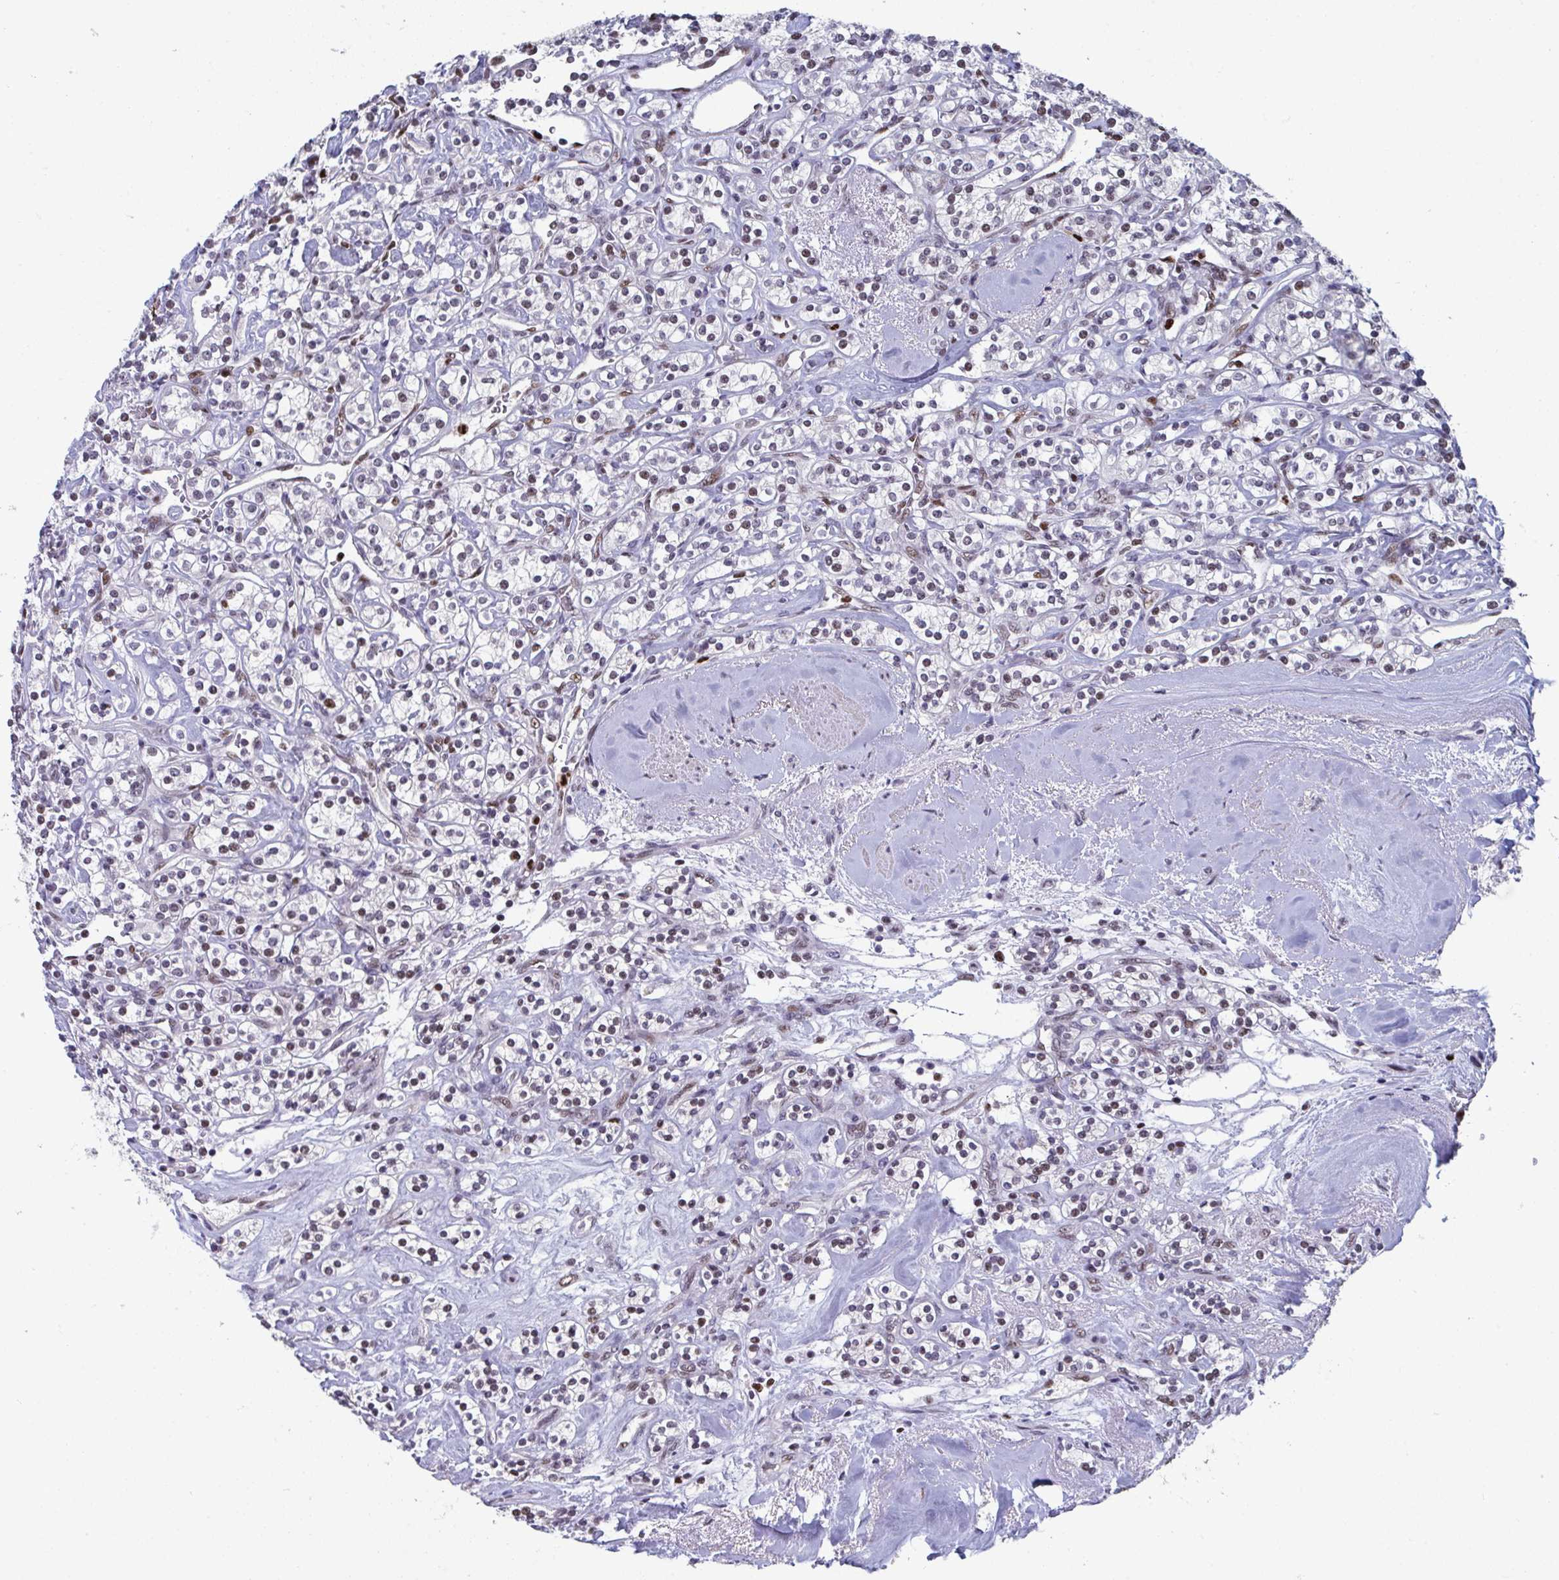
{"staining": {"intensity": "weak", "quantity": "<25%", "location": "nuclear"}, "tissue": "renal cancer", "cell_type": "Tumor cells", "image_type": "cancer", "snomed": [{"axis": "morphology", "description": "Adenocarcinoma, NOS"}, {"axis": "topography", "description": "Kidney"}], "caption": "Renal cancer stained for a protein using immunohistochemistry exhibits no expression tumor cells.", "gene": "JDP2", "patient": {"sex": "male", "age": 77}}